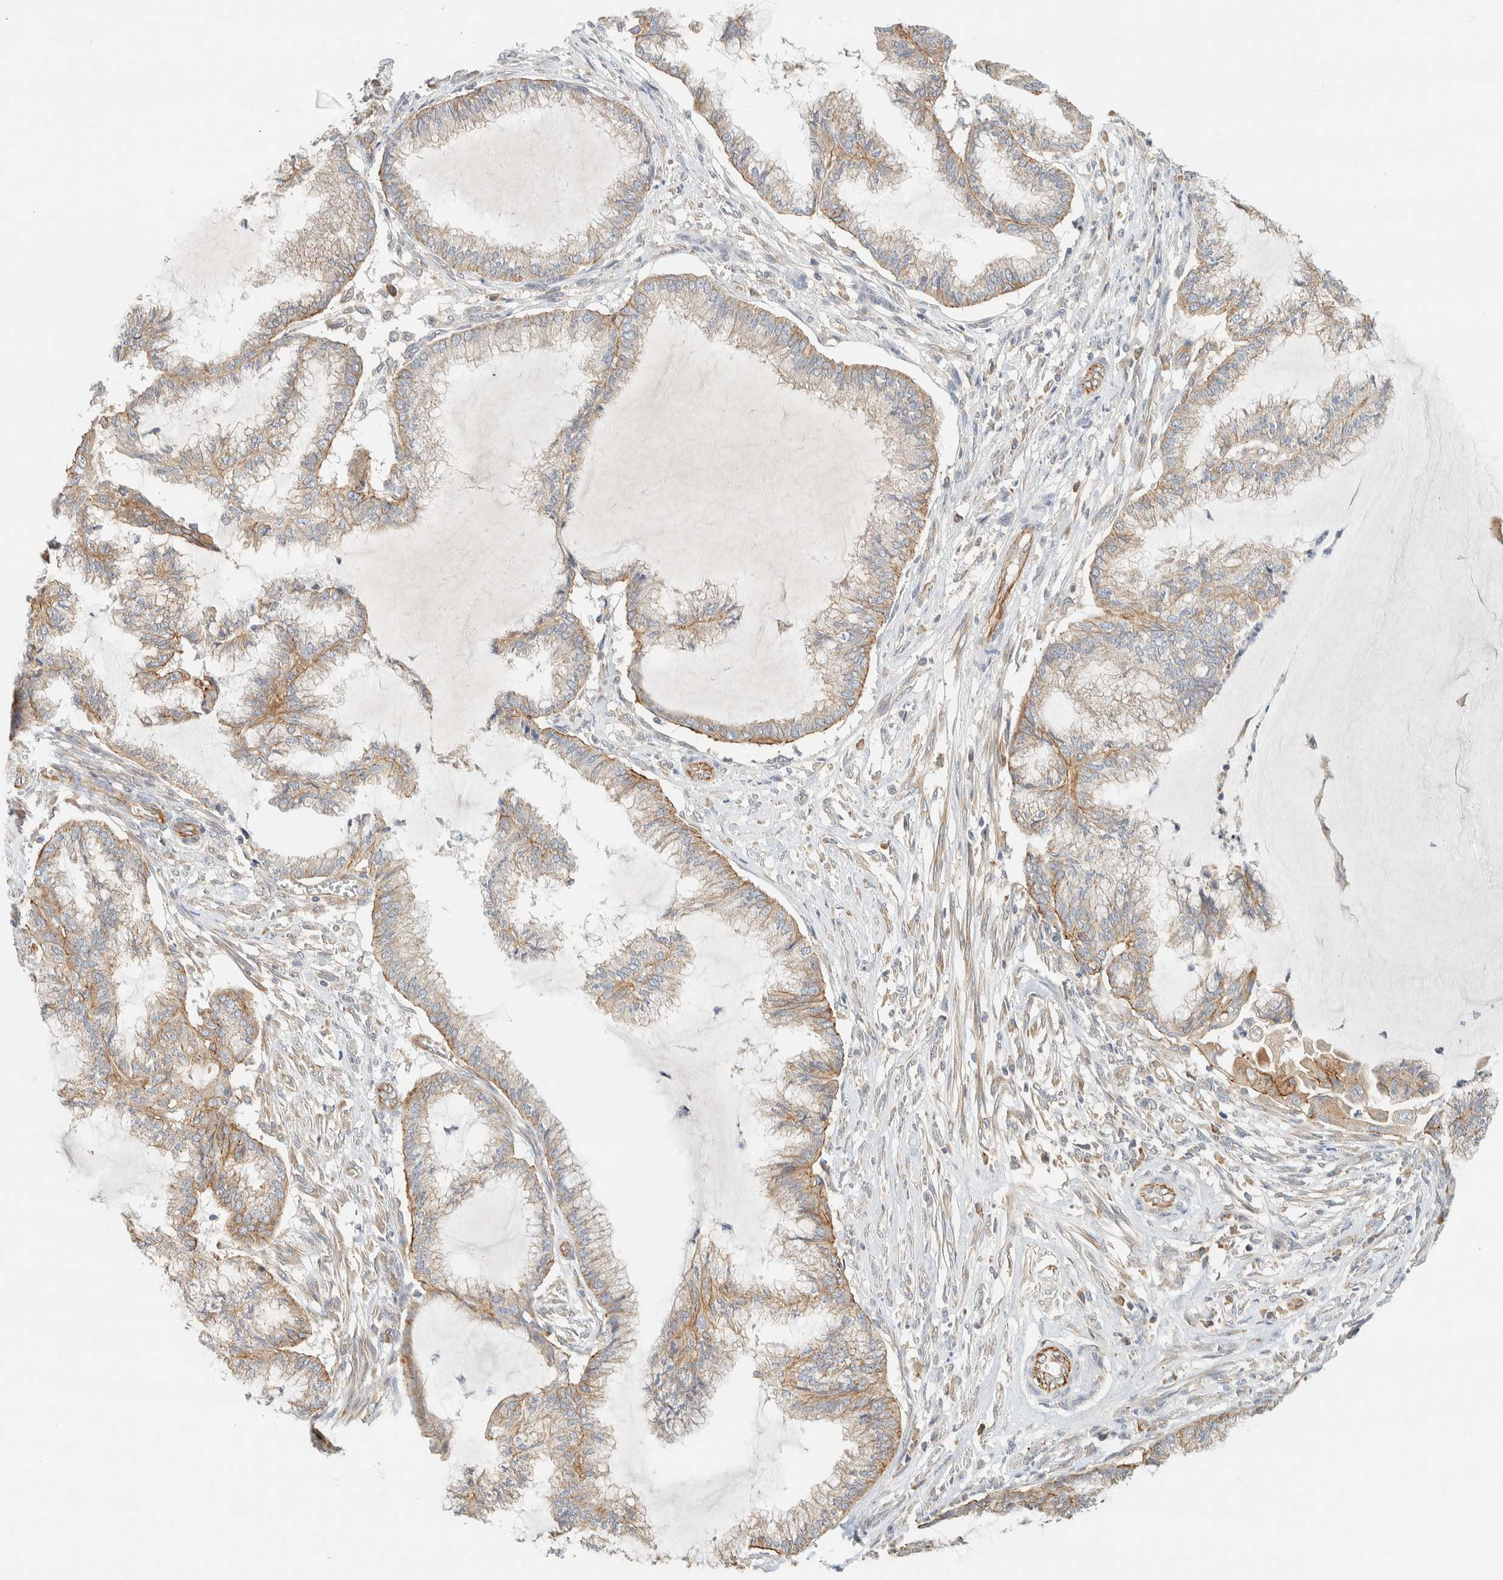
{"staining": {"intensity": "weak", "quantity": ">75%", "location": "cytoplasmic/membranous"}, "tissue": "endometrial cancer", "cell_type": "Tumor cells", "image_type": "cancer", "snomed": [{"axis": "morphology", "description": "Adenocarcinoma, NOS"}, {"axis": "topography", "description": "Endometrium"}], "caption": "There is low levels of weak cytoplasmic/membranous expression in tumor cells of adenocarcinoma (endometrial), as demonstrated by immunohistochemical staining (brown color).", "gene": "LIMA1", "patient": {"sex": "female", "age": 86}}